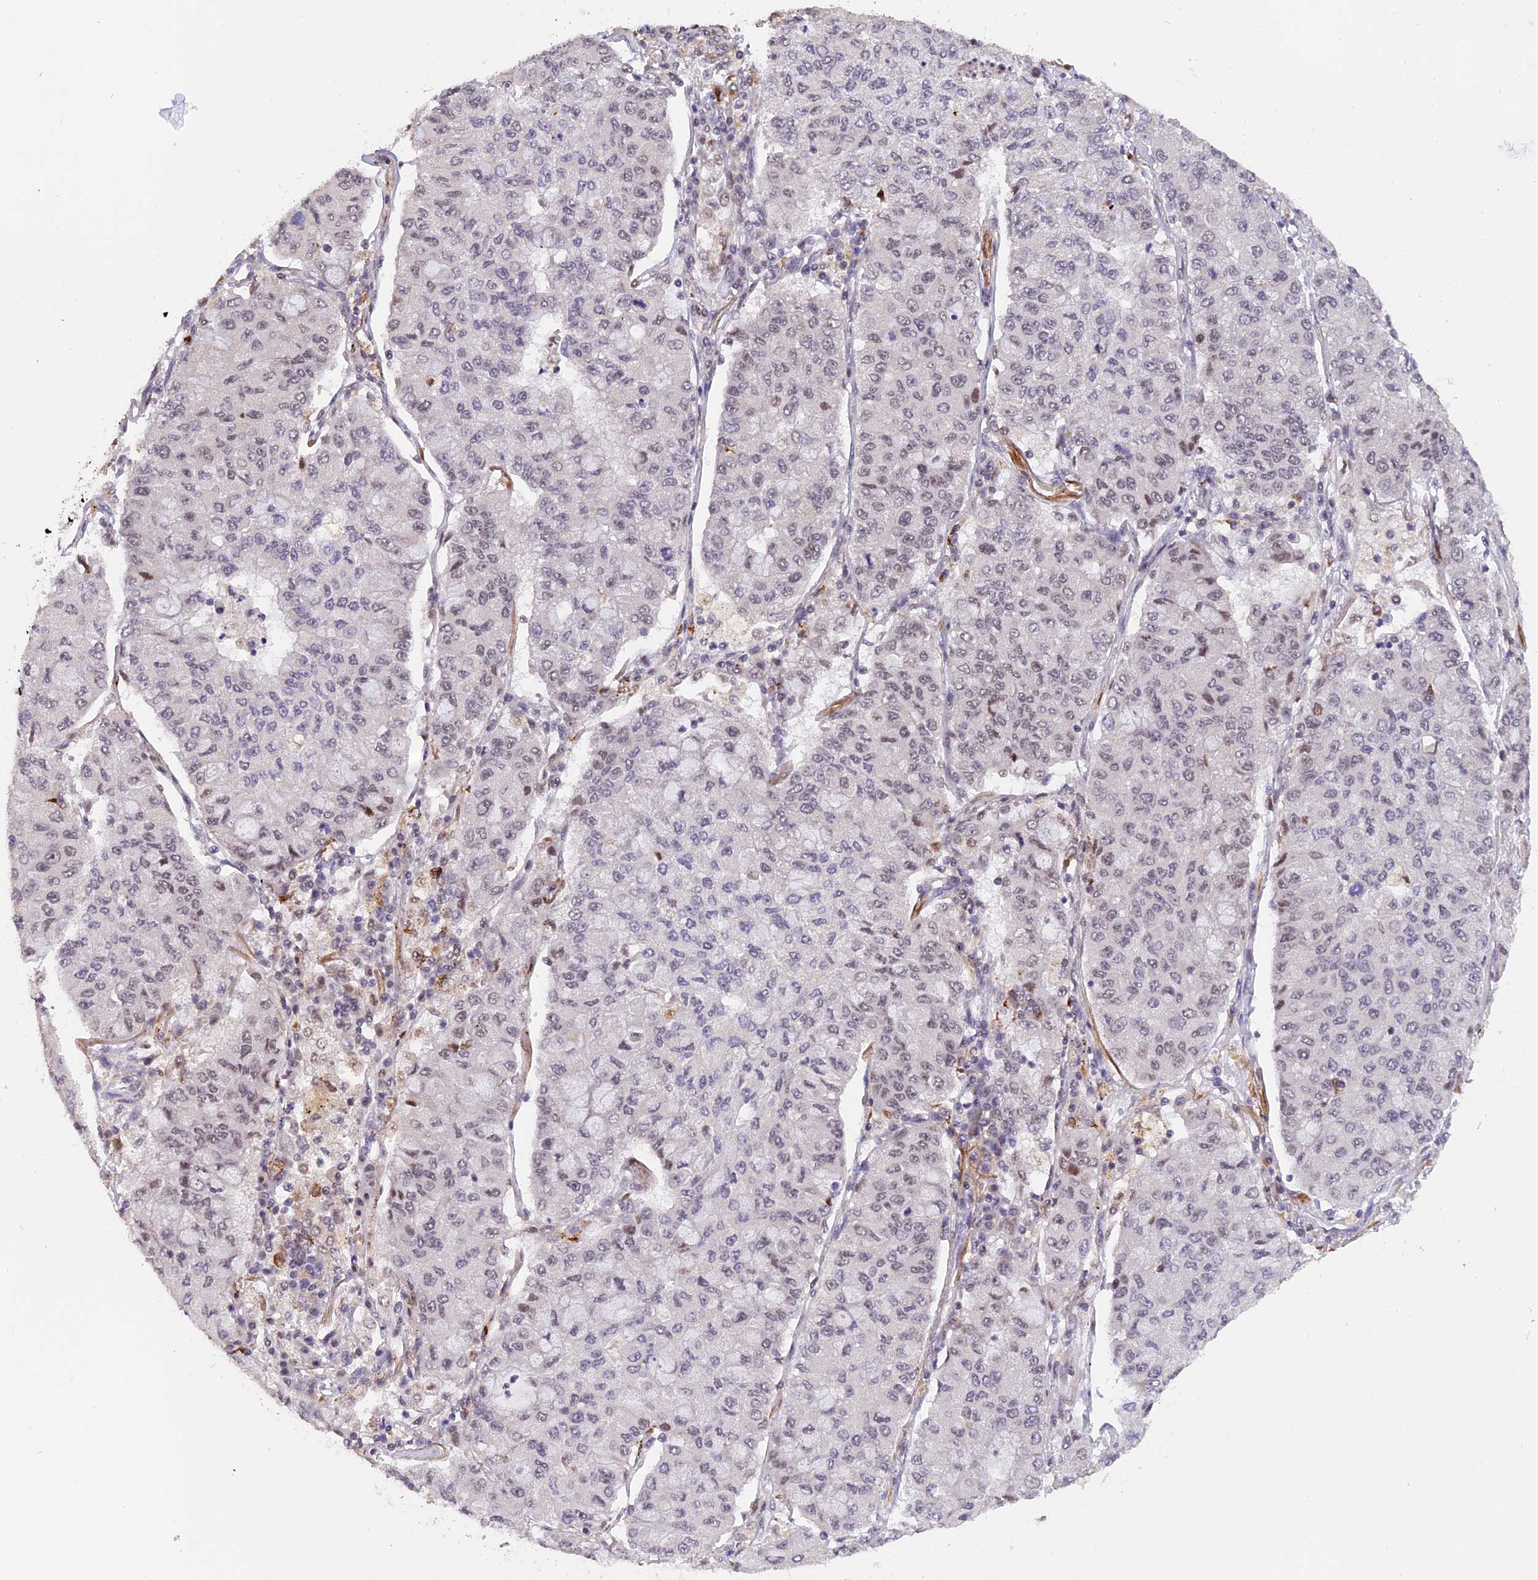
{"staining": {"intensity": "negative", "quantity": "none", "location": "none"}, "tissue": "lung cancer", "cell_type": "Tumor cells", "image_type": "cancer", "snomed": [{"axis": "morphology", "description": "Squamous cell carcinoma, NOS"}, {"axis": "topography", "description": "Lung"}], "caption": "An immunohistochemistry micrograph of squamous cell carcinoma (lung) is shown. There is no staining in tumor cells of squamous cell carcinoma (lung).", "gene": "POLR2C", "patient": {"sex": "male", "age": 74}}